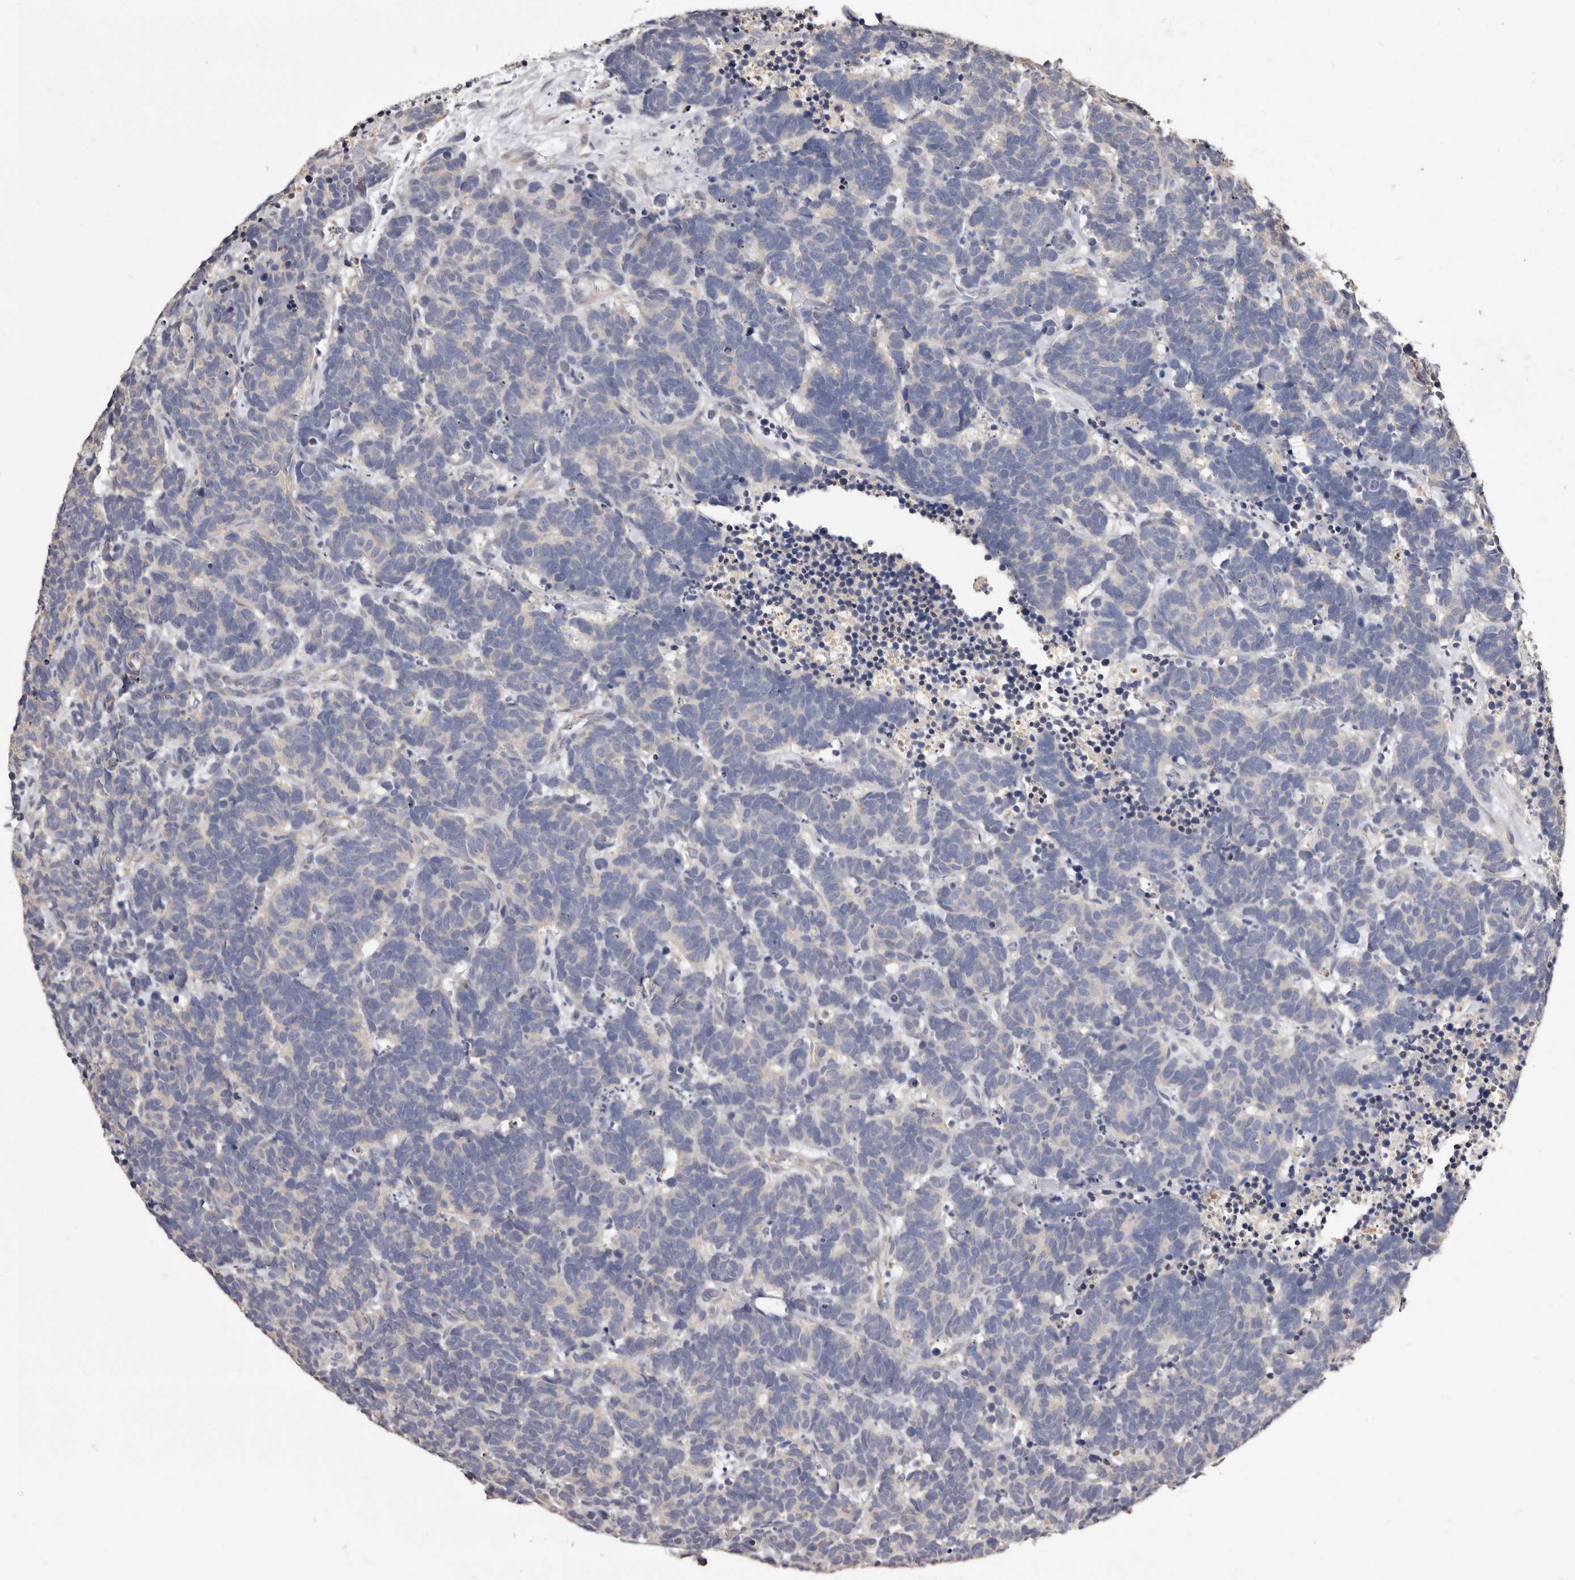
{"staining": {"intensity": "negative", "quantity": "none", "location": "none"}, "tissue": "carcinoid", "cell_type": "Tumor cells", "image_type": "cancer", "snomed": [{"axis": "morphology", "description": "Carcinoma, NOS"}, {"axis": "morphology", "description": "Carcinoid, malignant, NOS"}, {"axis": "topography", "description": "Urinary bladder"}], "caption": "IHC of human carcinoid reveals no expression in tumor cells.", "gene": "ETNK1", "patient": {"sex": "male", "age": 57}}